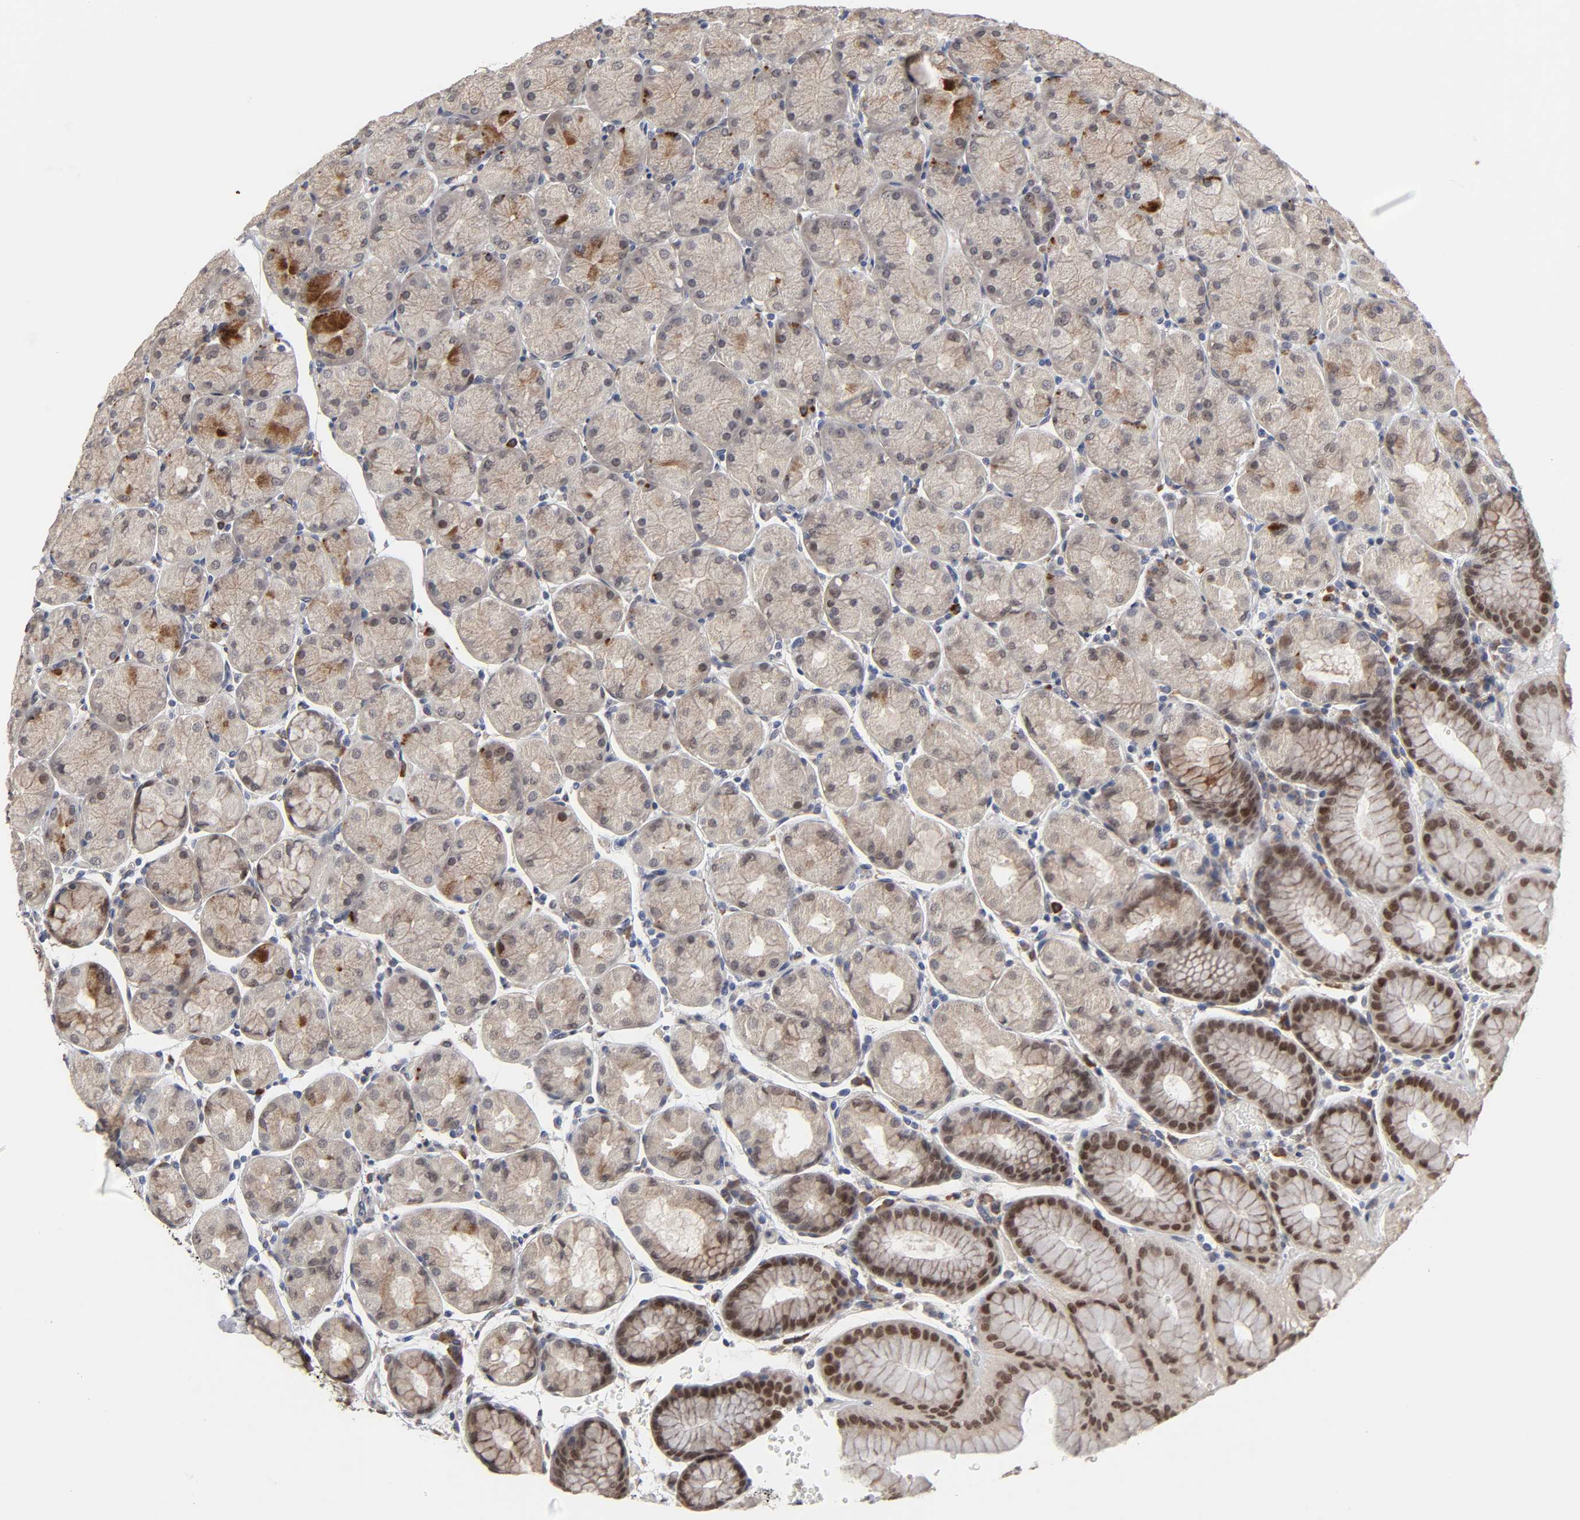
{"staining": {"intensity": "strong", "quantity": "25%-75%", "location": "cytoplasmic/membranous,nuclear"}, "tissue": "stomach", "cell_type": "Glandular cells", "image_type": "normal", "snomed": [{"axis": "morphology", "description": "Normal tissue, NOS"}, {"axis": "topography", "description": "Stomach, upper"}, {"axis": "topography", "description": "Stomach"}], "caption": "The micrograph exhibits immunohistochemical staining of unremarkable stomach. There is strong cytoplasmic/membranous,nuclear staining is present in approximately 25%-75% of glandular cells. Ihc stains the protein of interest in brown and the nuclei are stained blue.", "gene": "HNF4A", "patient": {"sex": "male", "age": 76}}